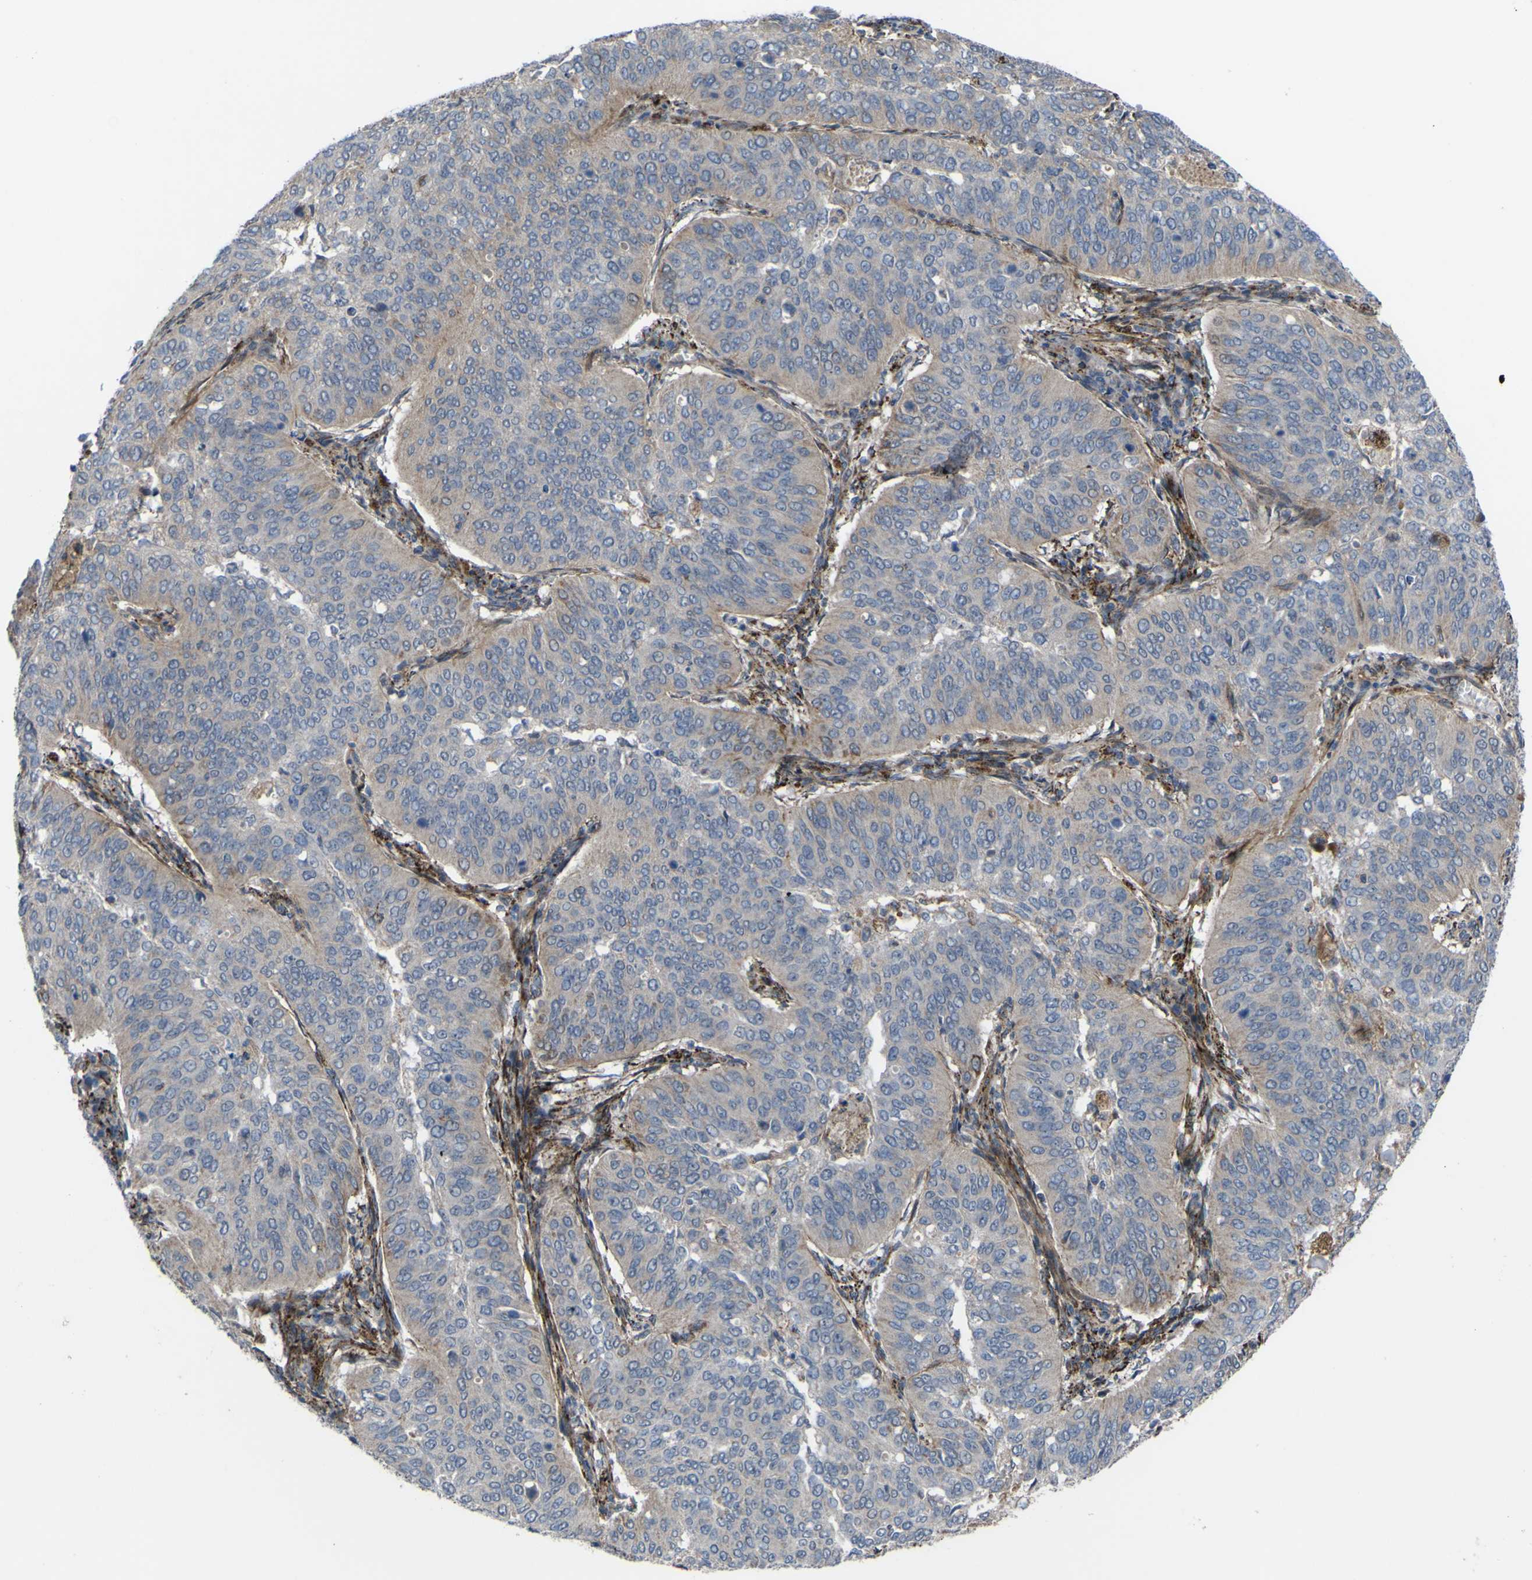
{"staining": {"intensity": "negative", "quantity": "none", "location": "none"}, "tissue": "cervical cancer", "cell_type": "Tumor cells", "image_type": "cancer", "snomed": [{"axis": "morphology", "description": "Normal tissue, NOS"}, {"axis": "morphology", "description": "Squamous cell carcinoma, NOS"}, {"axis": "topography", "description": "Cervix"}], "caption": "A photomicrograph of human squamous cell carcinoma (cervical) is negative for staining in tumor cells. (DAB IHC with hematoxylin counter stain).", "gene": "GPLD1", "patient": {"sex": "female", "age": 39}}